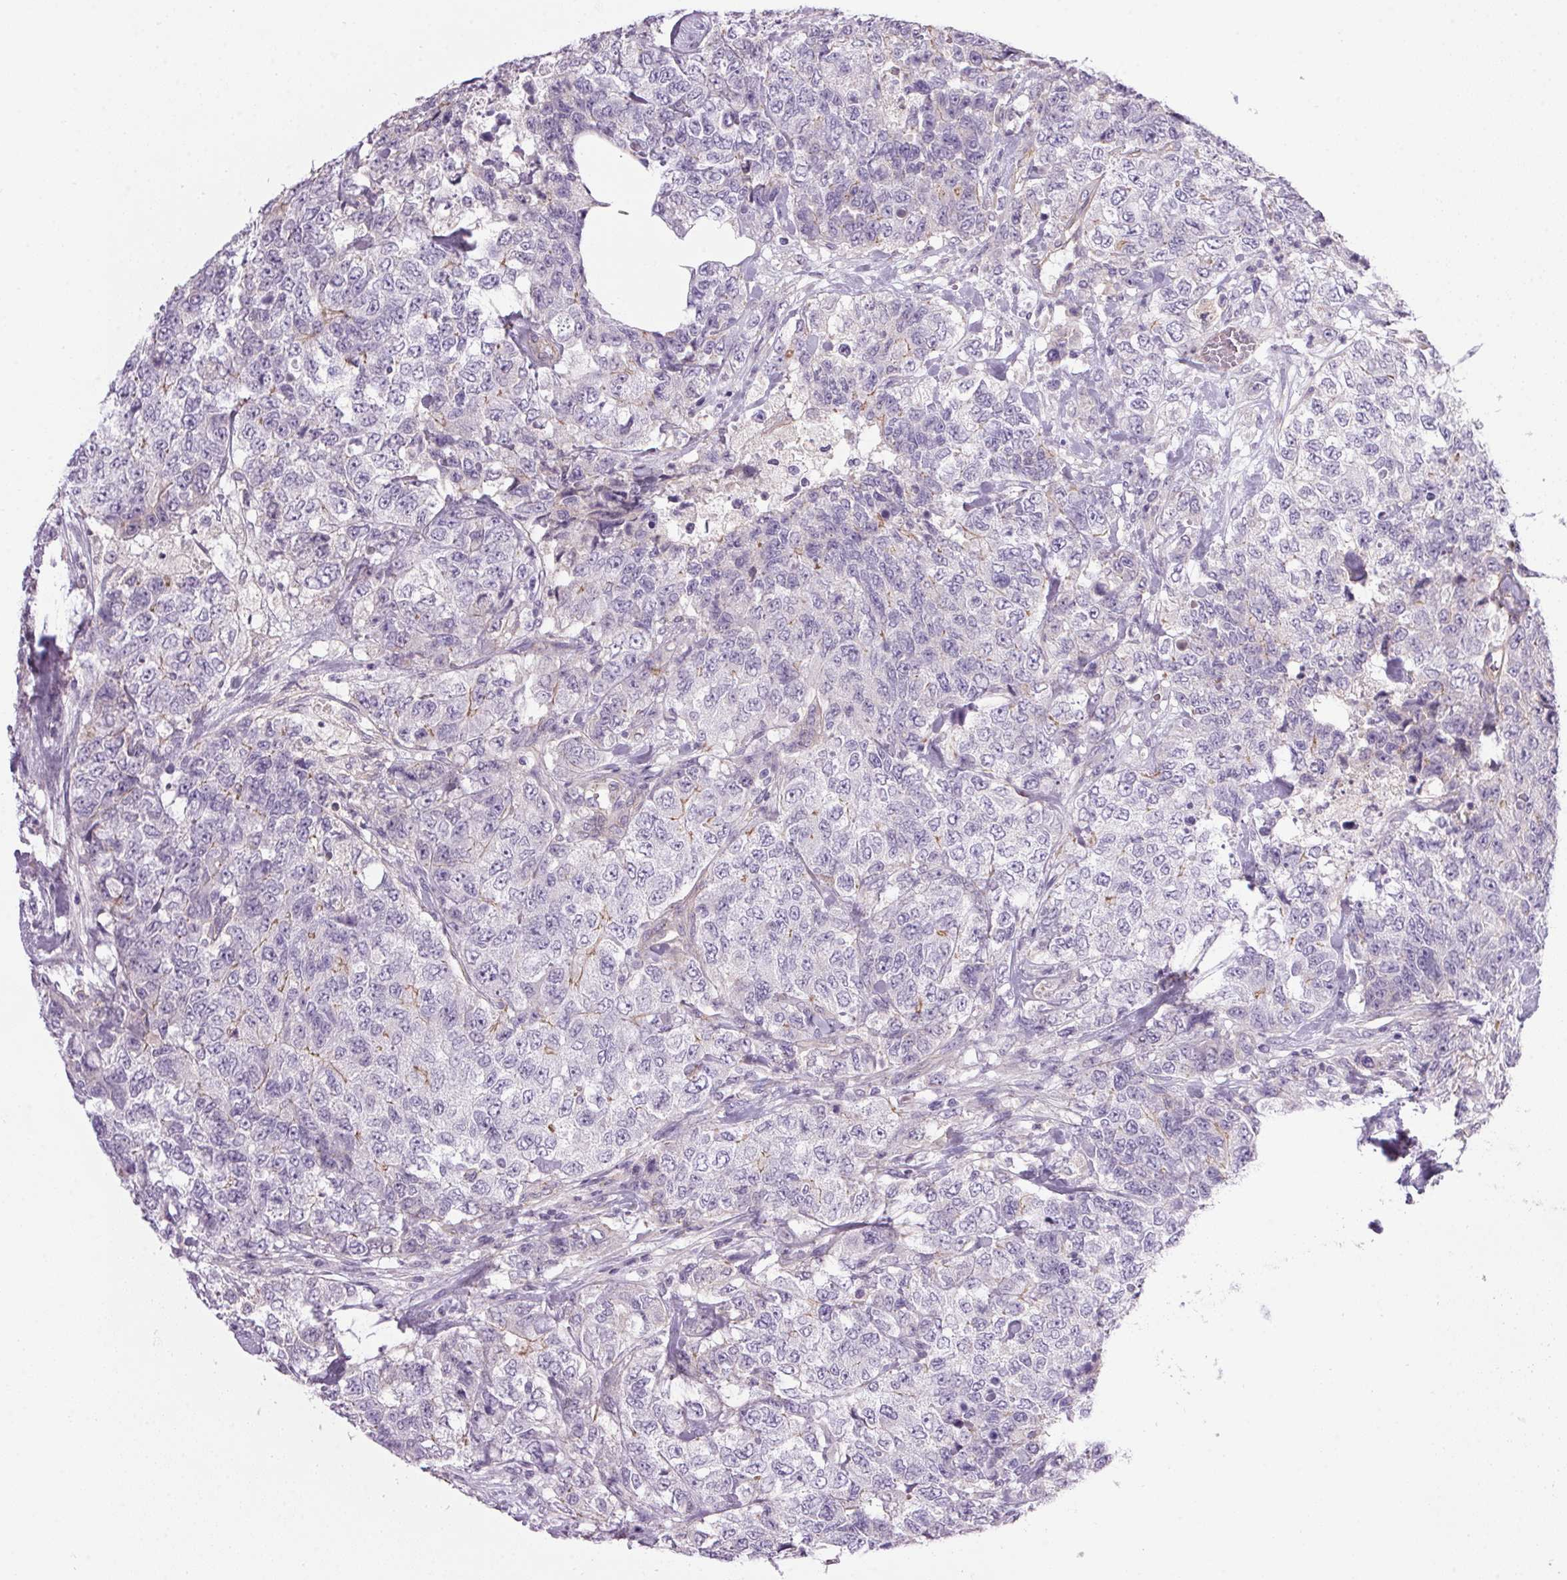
{"staining": {"intensity": "weak", "quantity": "<25%", "location": "cytoplasmic/membranous"}, "tissue": "urothelial cancer", "cell_type": "Tumor cells", "image_type": "cancer", "snomed": [{"axis": "morphology", "description": "Urothelial carcinoma, High grade"}, {"axis": "topography", "description": "Urinary bladder"}], "caption": "Immunohistochemical staining of human urothelial cancer reveals no significant expression in tumor cells.", "gene": "APOC4", "patient": {"sex": "female", "age": 78}}